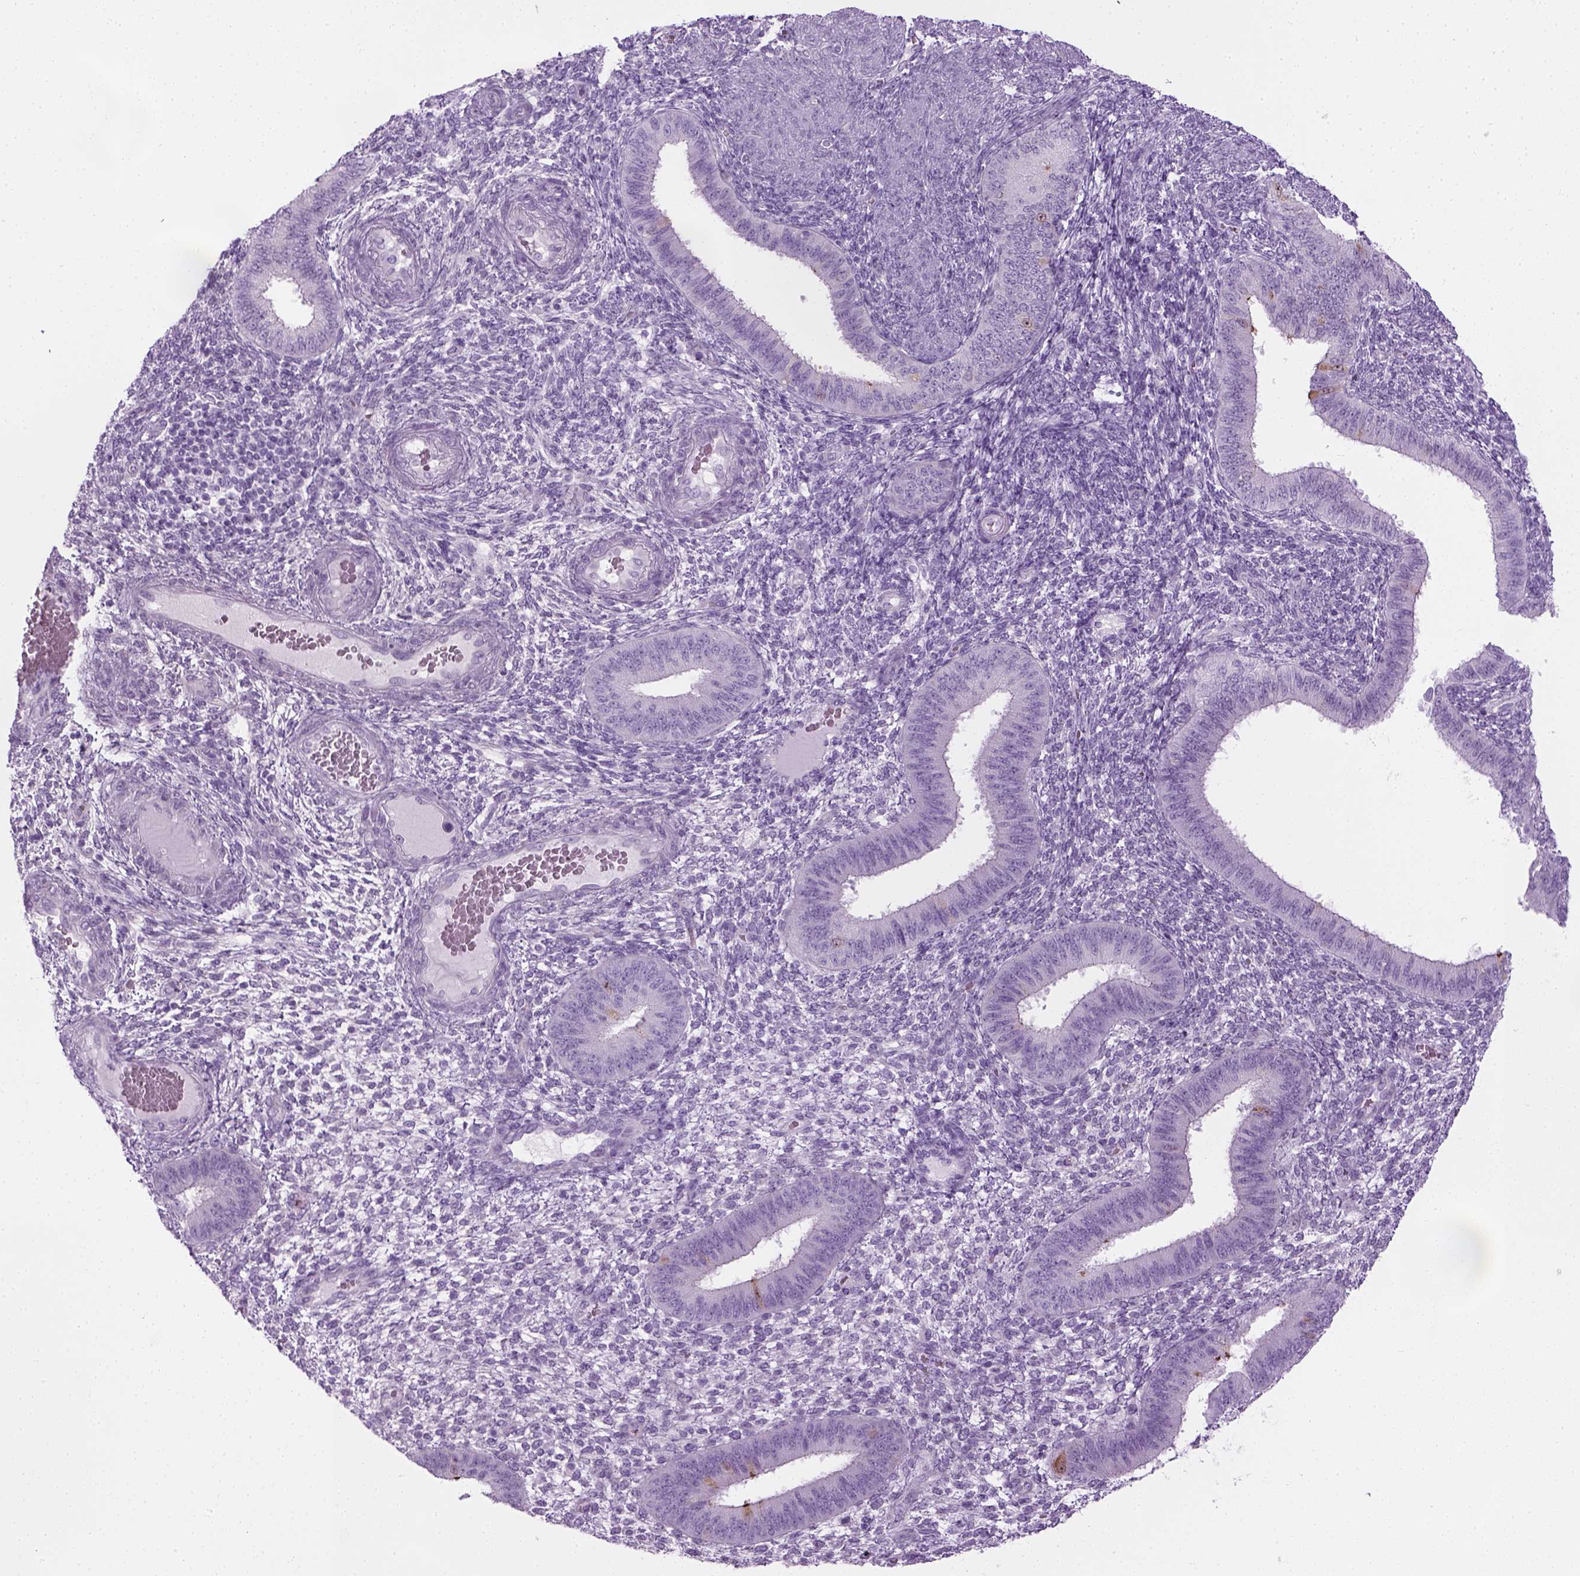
{"staining": {"intensity": "negative", "quantity": "none", "location": "none"}, "tissue": "endometrium", "cell_type": "Cells in endometrial stroma", "image_type": "normal", "snomed": [{"axis": "morphology", "description": "Normal tissue, NOS"}, {"axis": "topography", "description": "Endometrium"}], "caption": "Histopathology image shows no significant protein positivity in cells in endometrial stroma of benign endometrium.", "gene": "CIBAR2", "patient": {"sex": "female", "age": 39}}